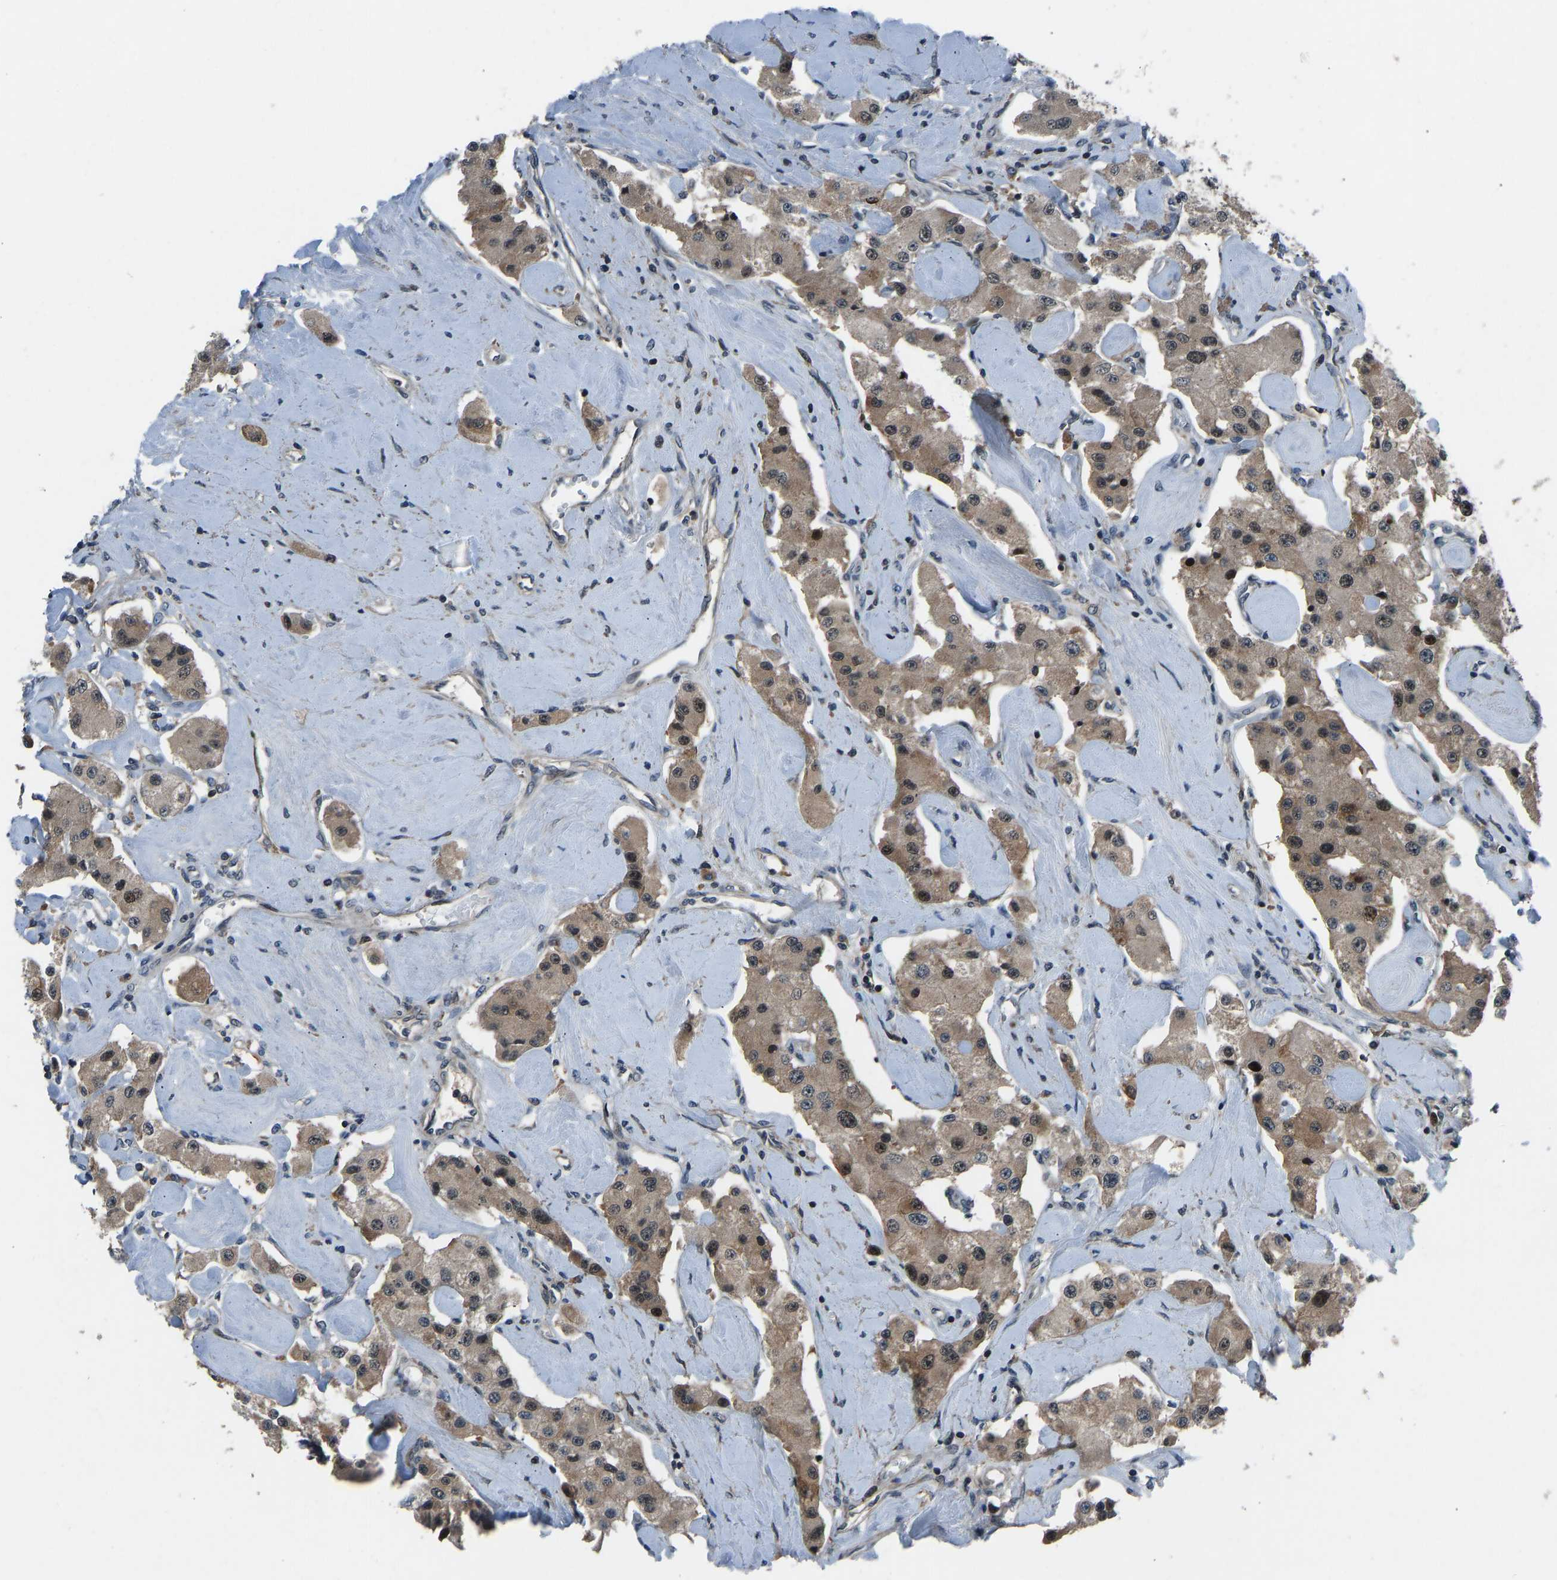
{"staining": {"intensity": "weak", "quantity": ">75%", "location": "cytoplasmic/membranous,nuclear"}, "tissue": "carcinoid", "cell_type": "Tumor cells", "image_type": "cancer", "snomed": [{"axis": "morphology", "description": "Carcinoid, malignant, NOS"}, {"axis": "topography", "description": "Pancreas"}], "caption": "The micrograph shows immunohistochemical staining of carcinoid. There is weak cytoplasmic/membranous and nuclear staining is identified in approximately >75% of tumor cells.", "gene": "RLIM", "patient": {"sex": "male", "age": 41}}